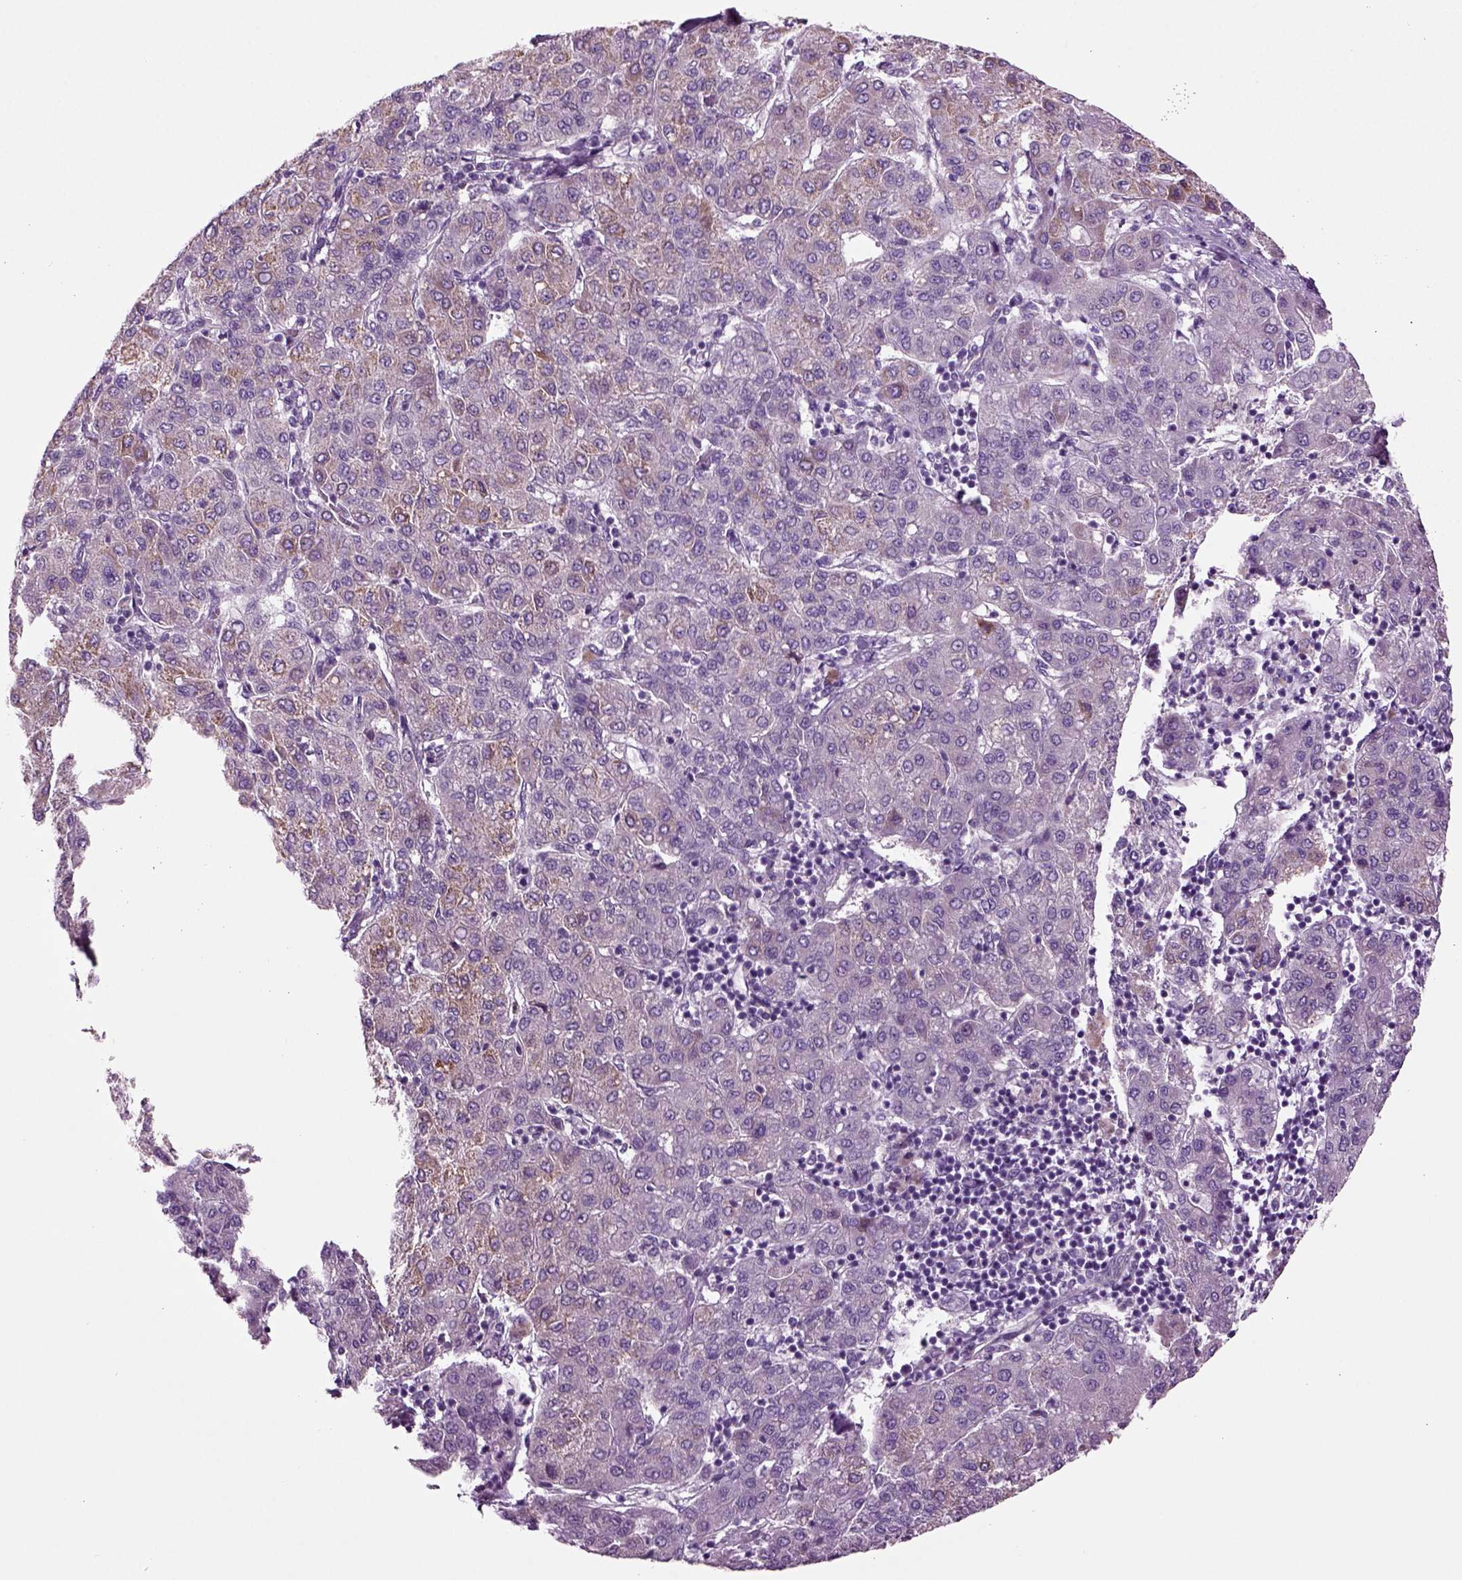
{"staining": {"intensity": "moderate", "quantity": "<25%", "location": "cytoplasmic/membranous"}, "tissue": "liver cancer", "cell_type": "Tumor cells", "image_type": "cancer", "snomed": [{"axis": "morphology", "description": "Carcinoma, Hepatocellular, NOS"}, {"axis": "topography", "description": "Liver"}], "caption": "Liver cancer (hepatocellular carcinoma) stained for a protein (brown) exhibits moderate cytoplasmic/membranous positive expression in about <25% of tumor cells.", "gene": "COL9A2", "patient": {"sex": "male", "age": 65}}